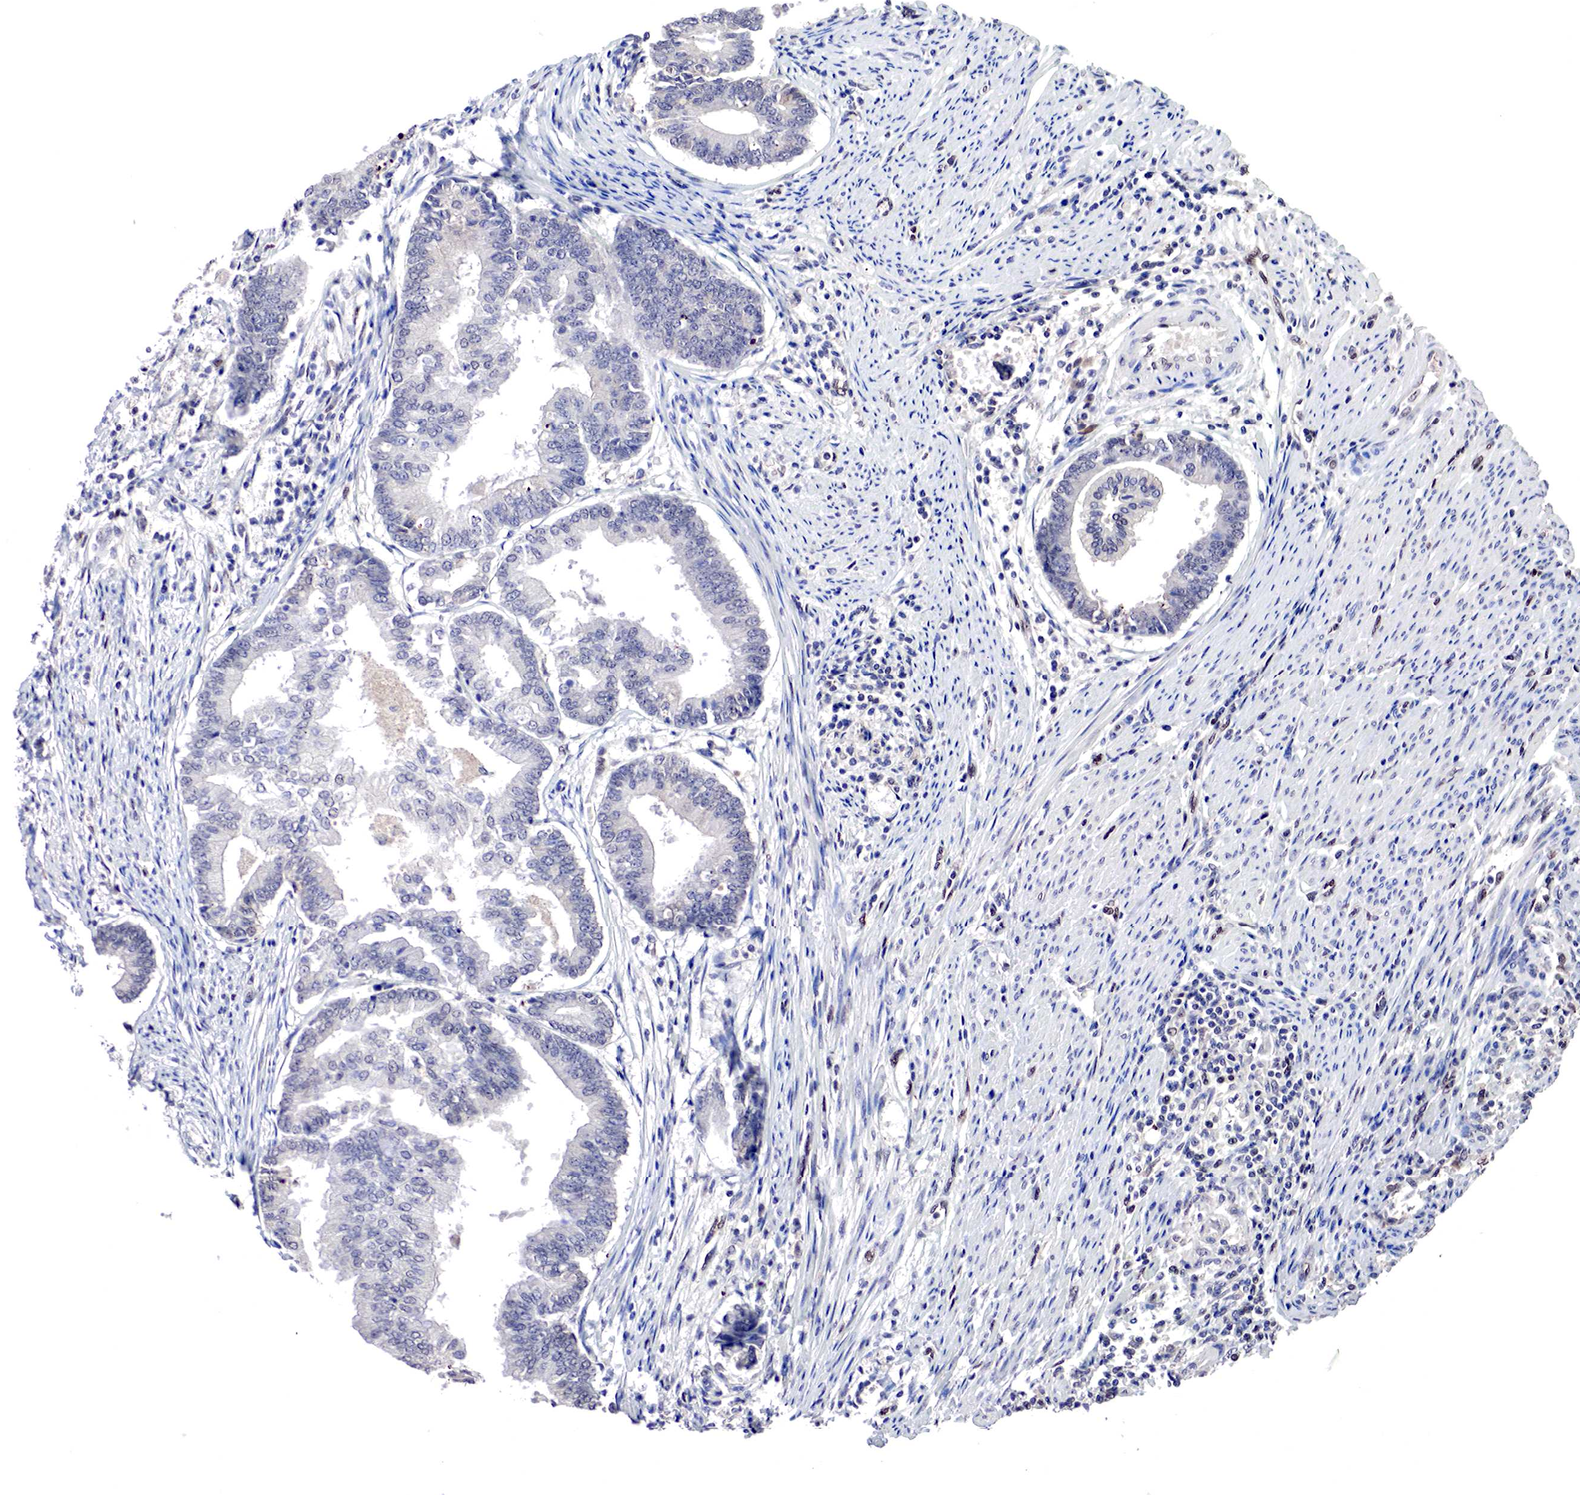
{"staining": {"intensity": "negative", "quantity": "none", "location": "none"}, "tissue": "endometrial cancer", "cell_type": "Tumor cells", "image_type": "cancer", "snomed": [{"axis": "morphology", "description": "Adenocarcinoma, NOS"}, {"axis": "topography", "description": "Endometrium"}], "caption": "Tumor cells are negative for protein expression in human endometrial cancer. The staining is performed using DAB (3,3'-diaminobenzidine) brown chromogen with nuclei counter-stained in using hematoxylin.", "gene": "DACH2", "patient": {"sex": "female", "age": 63}}